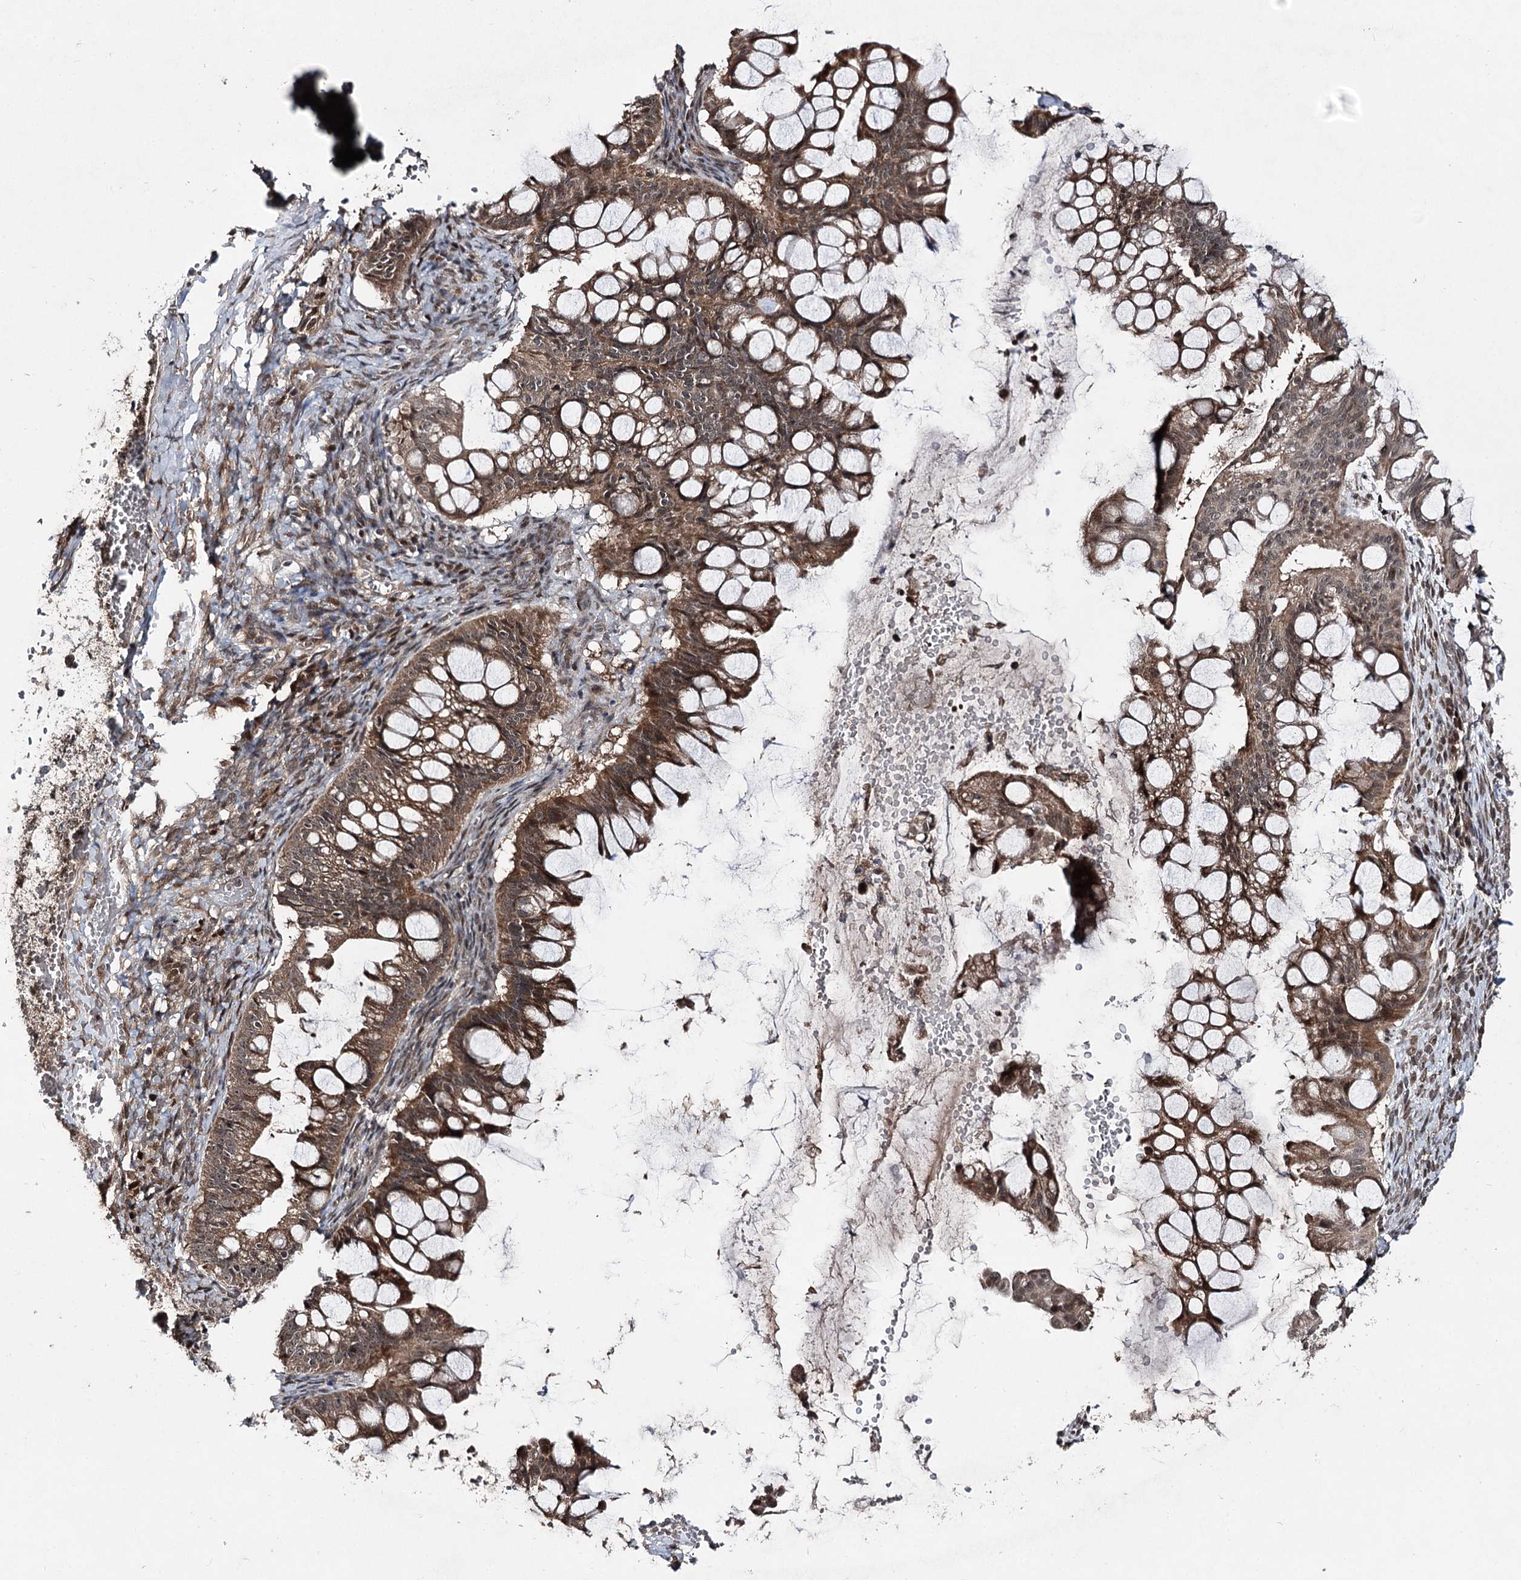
{"staining": {"intensity": "moderate", "quantity": ">75%", "location": "cytoplasmic/membranous"}, "tissue": "ovarian cancer", "cell_type": "Tumor cells", "image_type": "cancer", "snomed": [{"axis": "morphology", "description": "Cystadenocarcinoma, mucinous, NOS"}, {"axis": "topography", "description": "Ovary"}], "caption": "Ovarian cancer (mucinous cystadenocarcinoma) stained for a protein (brown) reveals moderate cytoplasmic/membranous positive staining in about >75% of tumor cells.", "gene": "FAM53B", "patient": {"sex": "female", "age": 73}}